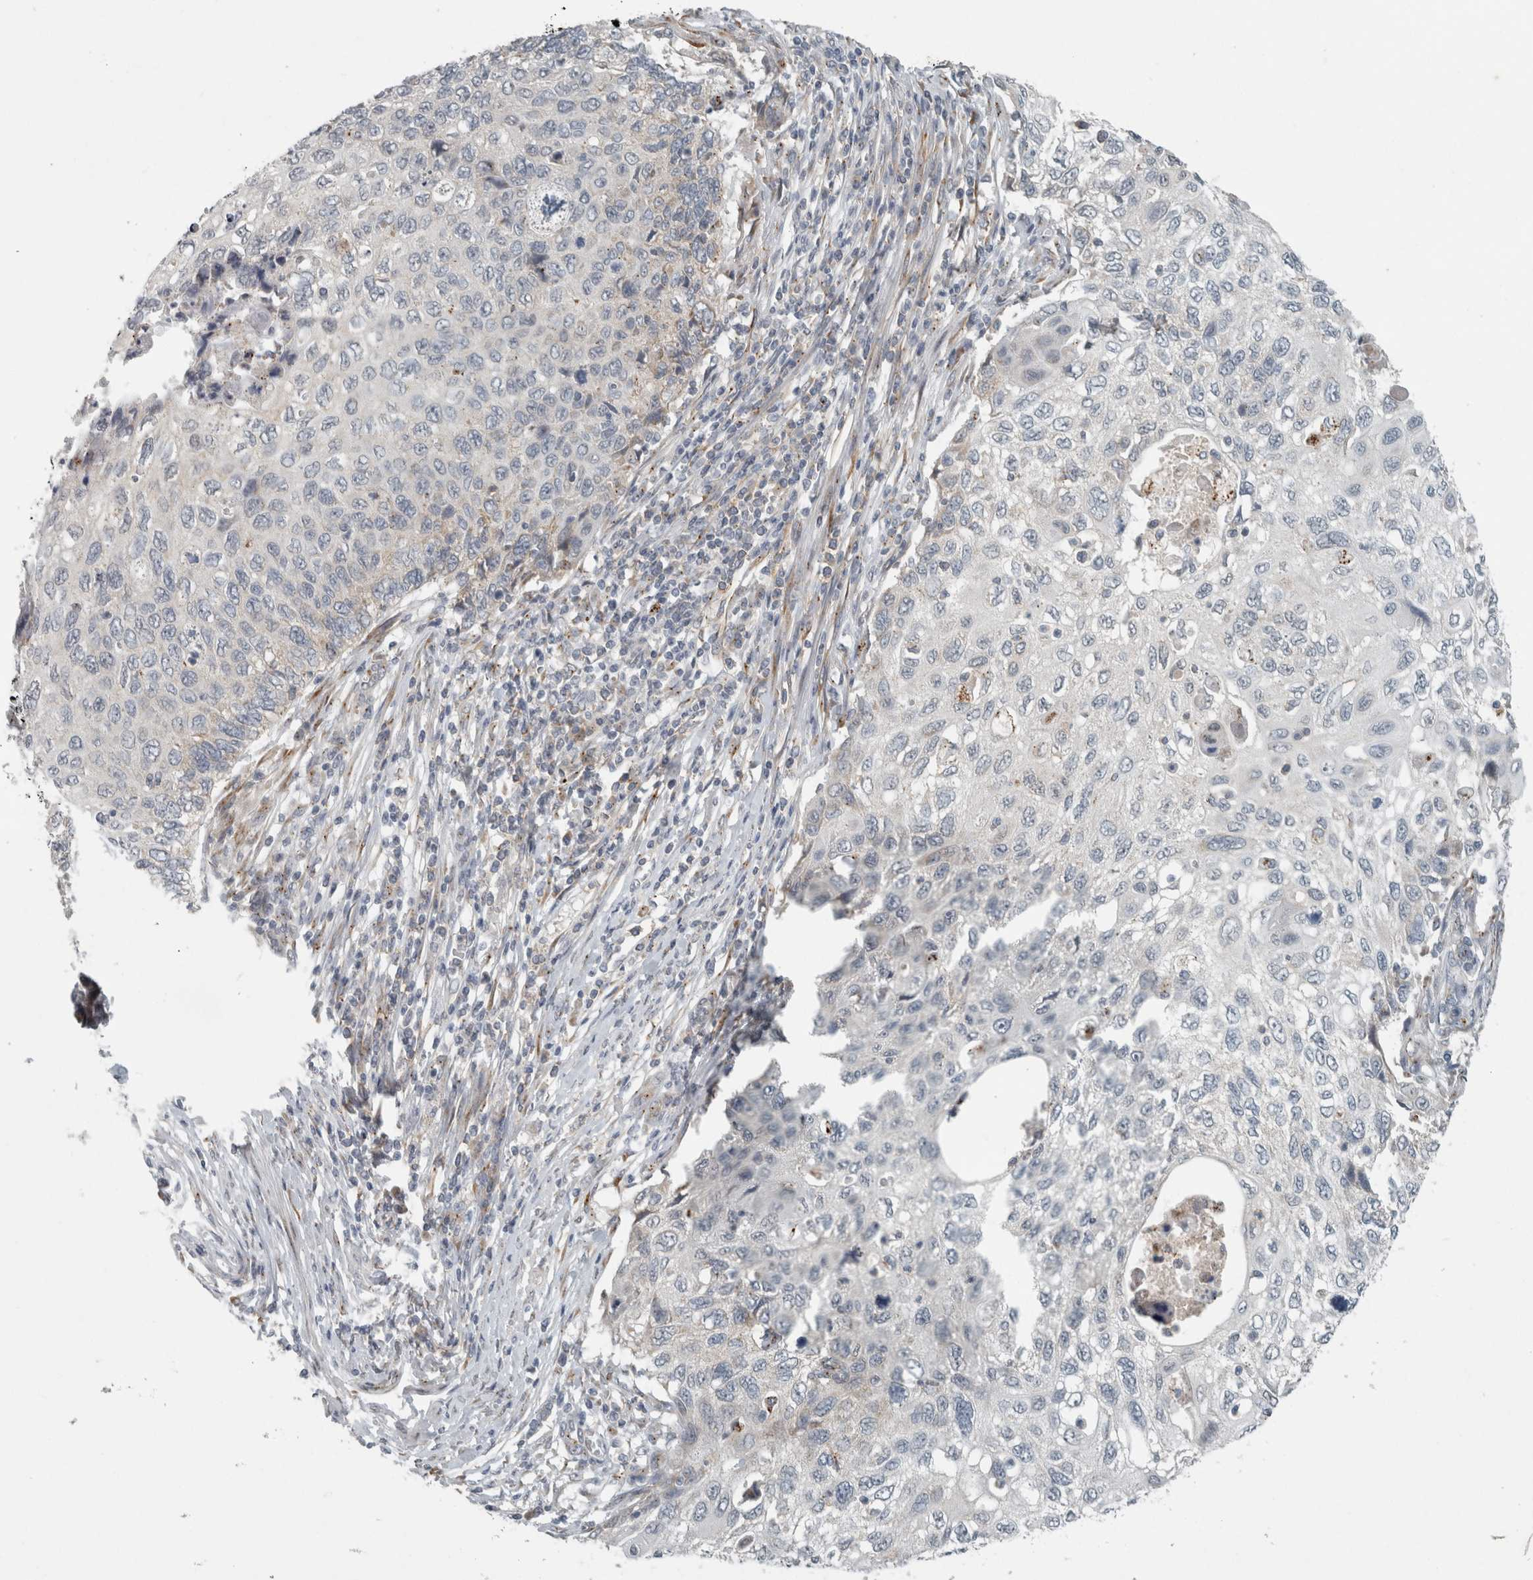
{"staining": {"intensity": "negative", "quantity": "none", "location": "none"}, "tissue": "cervical cancer", "cell_type": "Tumor cells", "image_type": "cancer", "snomed": [{"axis": "morphology", "description": "Squamous cell carcinoma, NOS"}, {"axis": "topography", "description": "Cervix"}], "caption": "IHC photomicrograph of neoplastic tissue: human cervical cancer (squamous cell carcinoma) stained with DAB shows no significant protein positivity in tumor cells. (DAB immunohistochemistry with hematoxylin counter stain).", "gene": "KIF1C", "patient": {"sex": "female", "age": 70}}